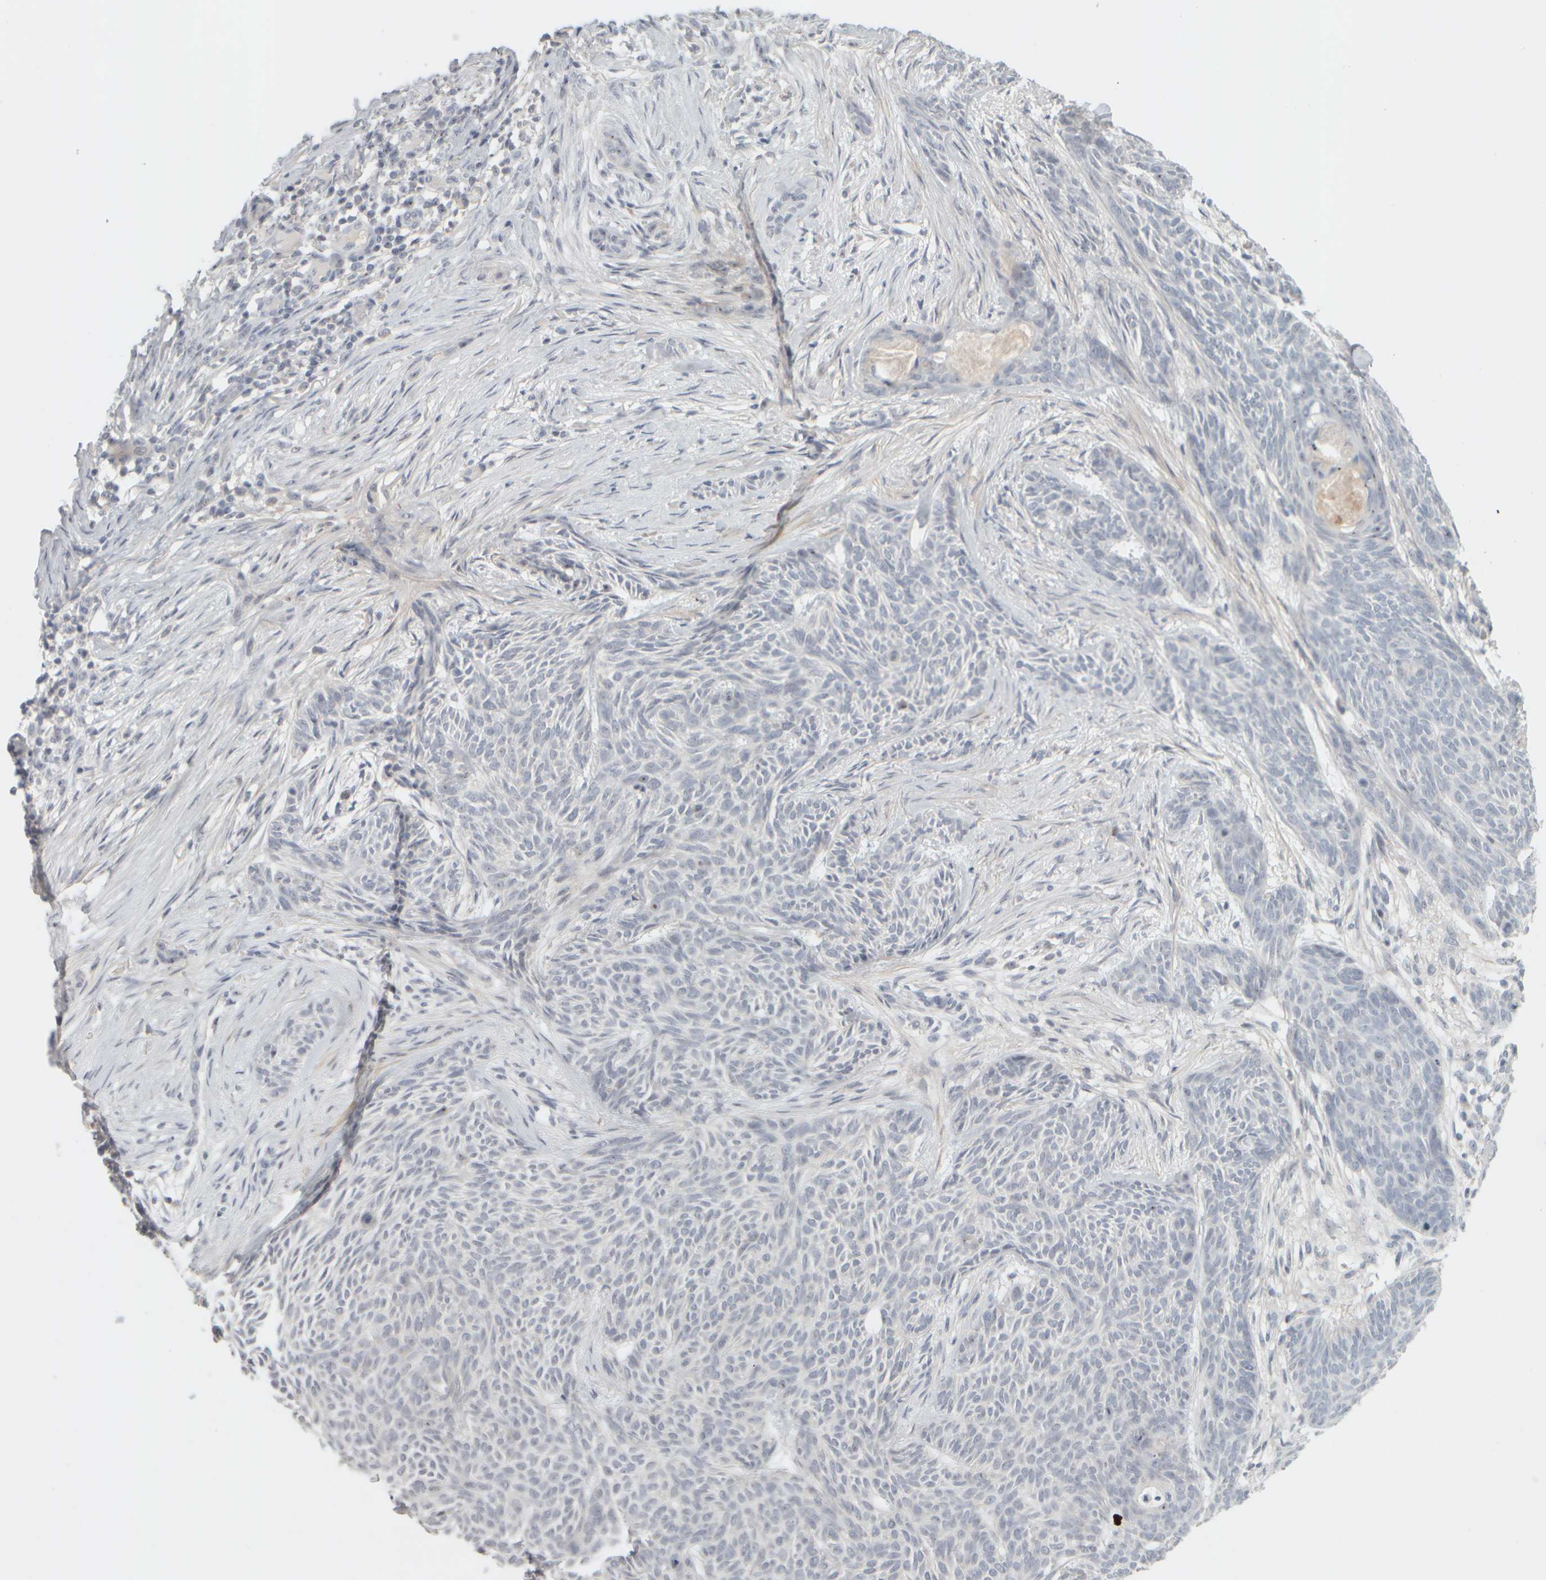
{"staining": {"intensity": "negative", "quantity": "none", "location": "none"}, "tissue": "skin cancer", "cell_type": "Tumor cells", "image_type": "cancer", "snomed": [{"axis": "morphology", "description": "Basal cell carcinoma"}, {"axis": "topography", "description": "Skin"}], "caption": "The photomicrograph exhibits no staining of tumor cells in skin cancer.", "gene": "DCXR", "patient": {"sex": "female", "age": 59}}